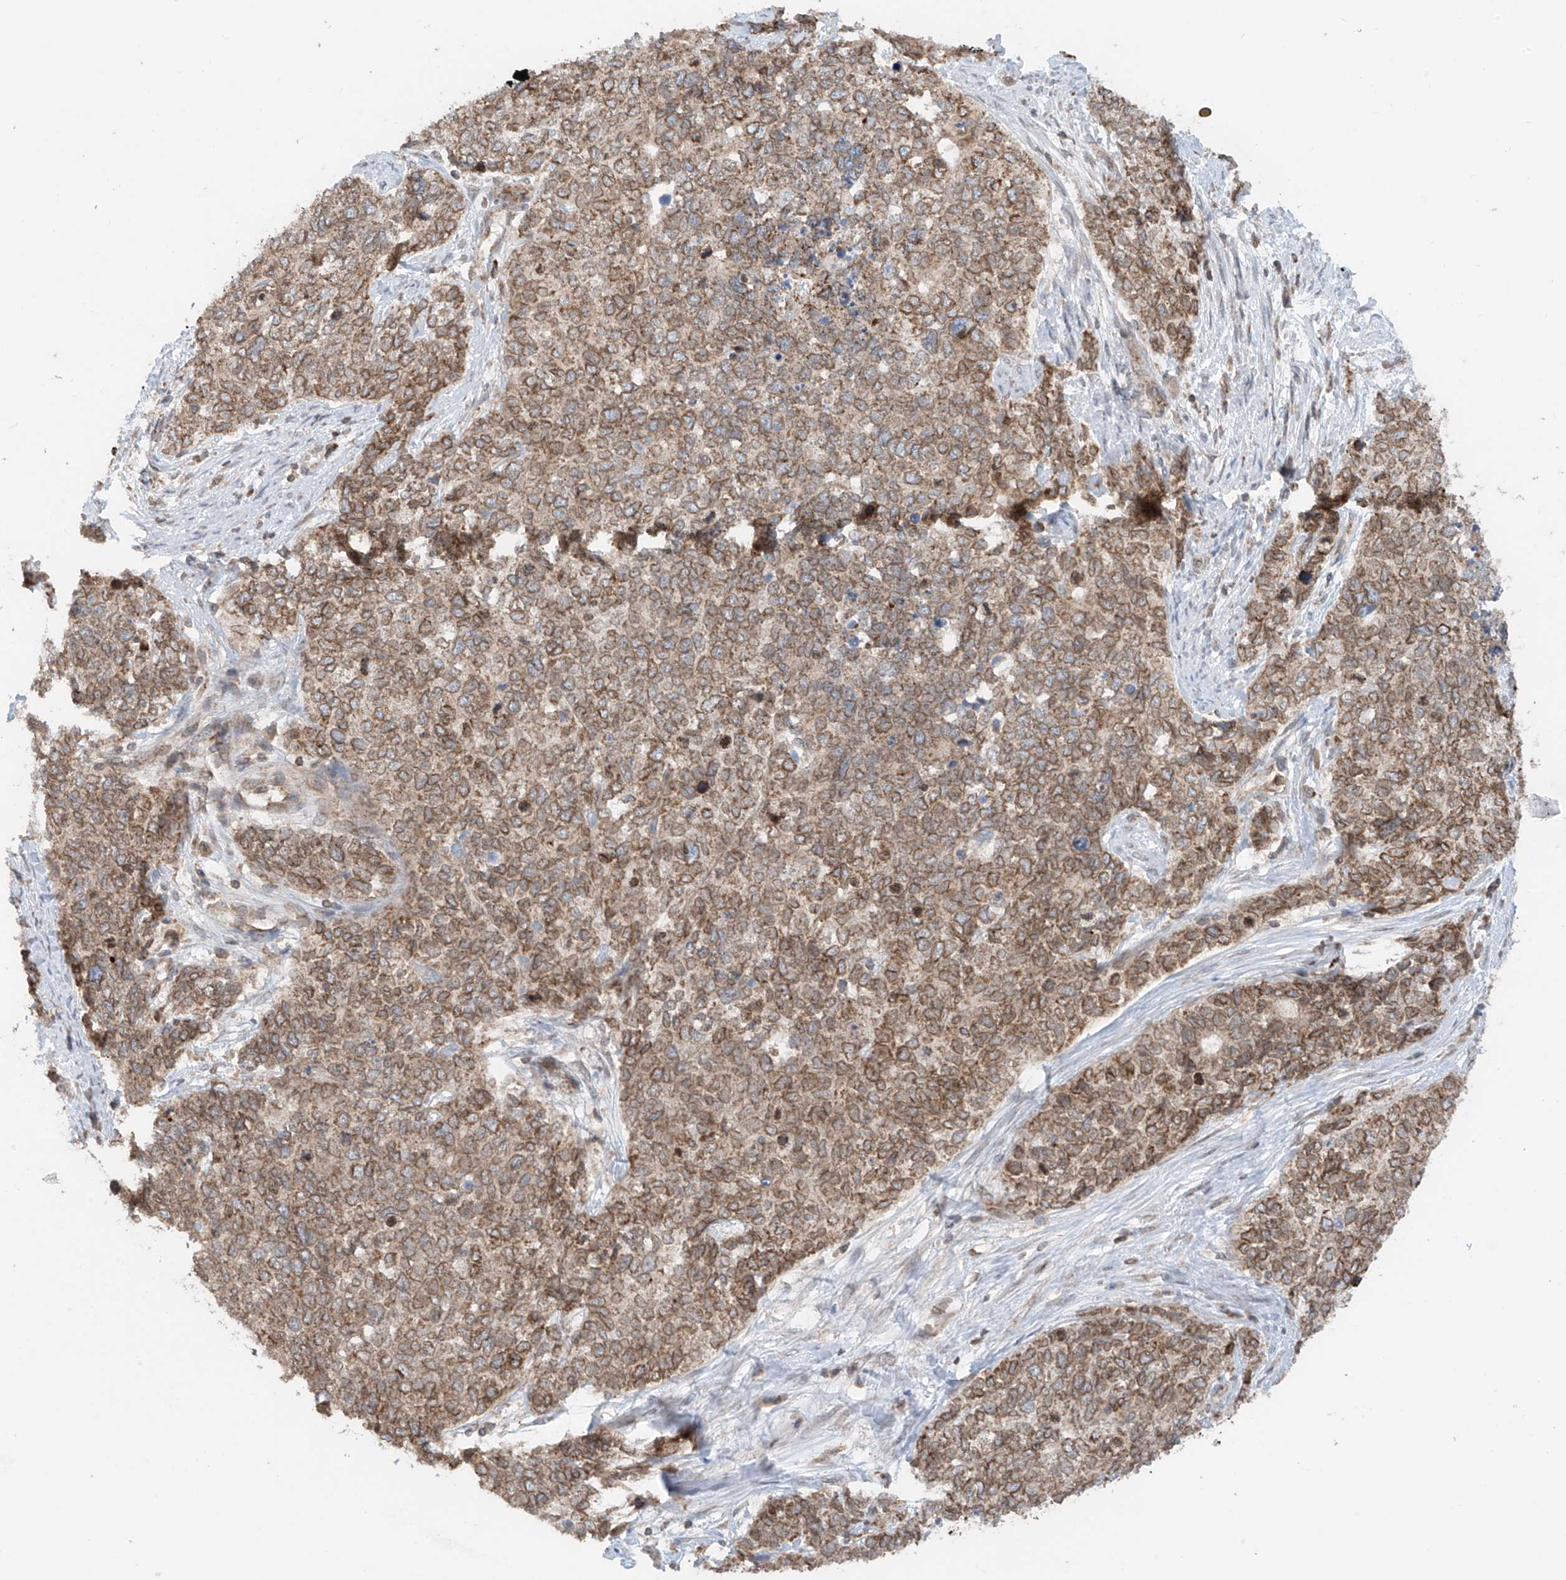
{"staining": {"intensity": "moderate", "quantity": ">75%", "location": "cytoplasmic/membranous,nuclear"}, "tissue": "cervical cancer", "cell_type": "Tumor cells", "image_type": "cancer", "snomed": [{"axis": "morphology", "description": "Squamous cell carcinoma, NOS"}, {"axis": "topography", "description": "Cervix"}], "caption": "High-magnification brightfield microscopy of squamous cell carcinoma (cervical) stained with DAB (3,3'-diaminobenzidine) (brown) and counterstained with hematoxylin (blue). tumor cells exhibit moderate cytoplasmic/membranous and nuclear expression is identified in approximately>75% of cells.", "gene": "AHCTF1", "patient": {"sex": "female", "age": 63}}